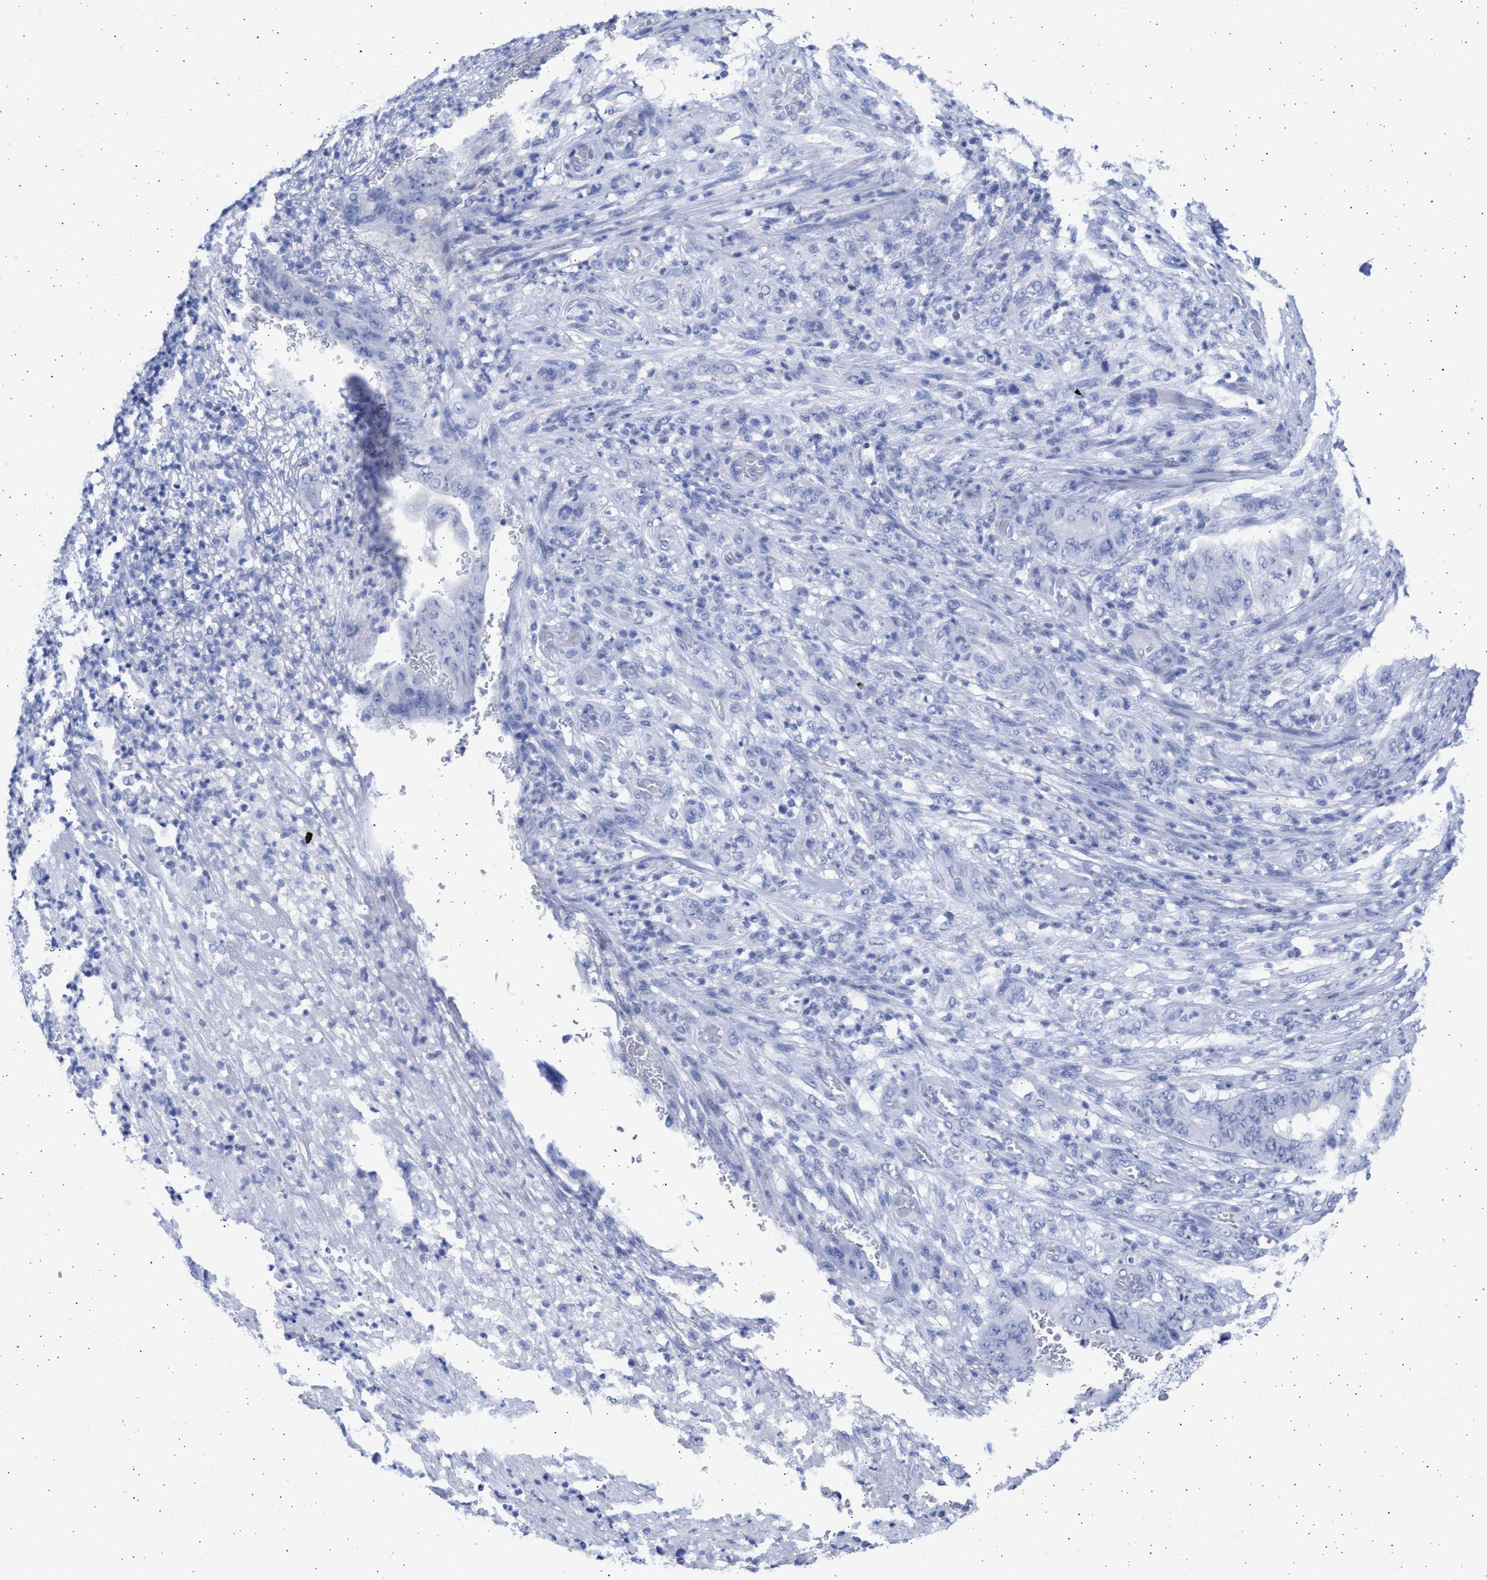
{"staining": {"intensity": "negative", "quantity": "none", "location": "none"}, "tissue": "stomach cancer", "cell_type": "Tumor cells", "image_type": "cancer", "snomed": [{"axis": "morphology", "description": "Adenocarcinoma, NOS"}, {"axis": "topography", "description": "Stomach"}], "caption": "The histopathology image exhibits no staining of tumor cells in stomach cancer (adenocarcinoma).", "gene": "ALDOC", "patient": {"sex": "female", "age": 73}}